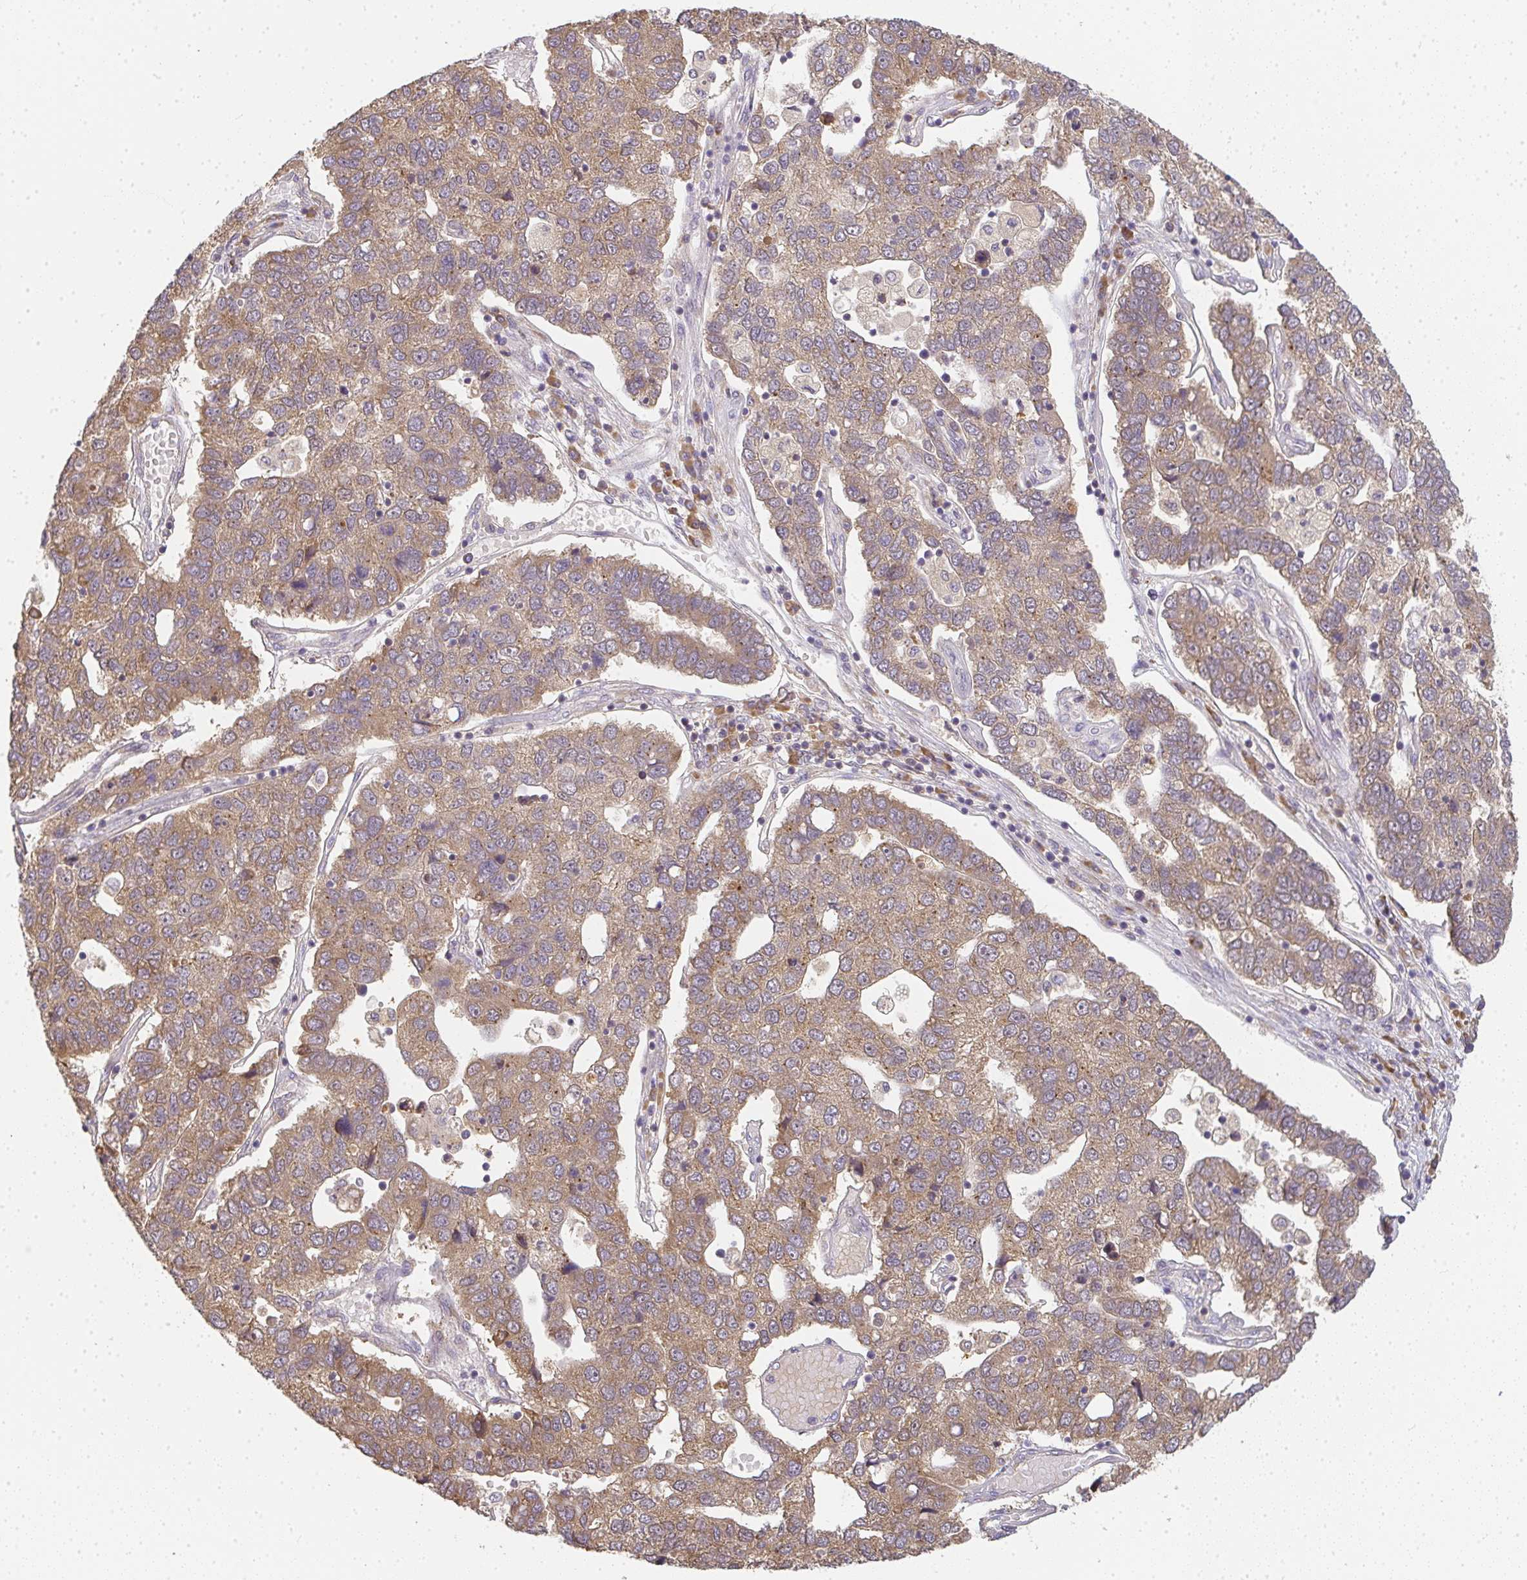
{"staining": {"intensity": "moderate", "quantity": ">75%", "location": "cytoplasmic/membranous"}, "tissue": "pancreatic cancer", "cell_type": "Tumor cells", "image_type": "cancer", "snomed": [{"axis": "morphology", "description": "Adenocarcinoma, NOS"}, {"axis": "topography", "description": "Pancreas"}], "caption": "Immunohistochemical staining of human pancreatic cancer reveals medium levels of moderate cytoplasmic/membranous positivity in about >75% of tumor cells.", "gene": "SLC35B3", "patient": {"sex": "female", "age": 61}}